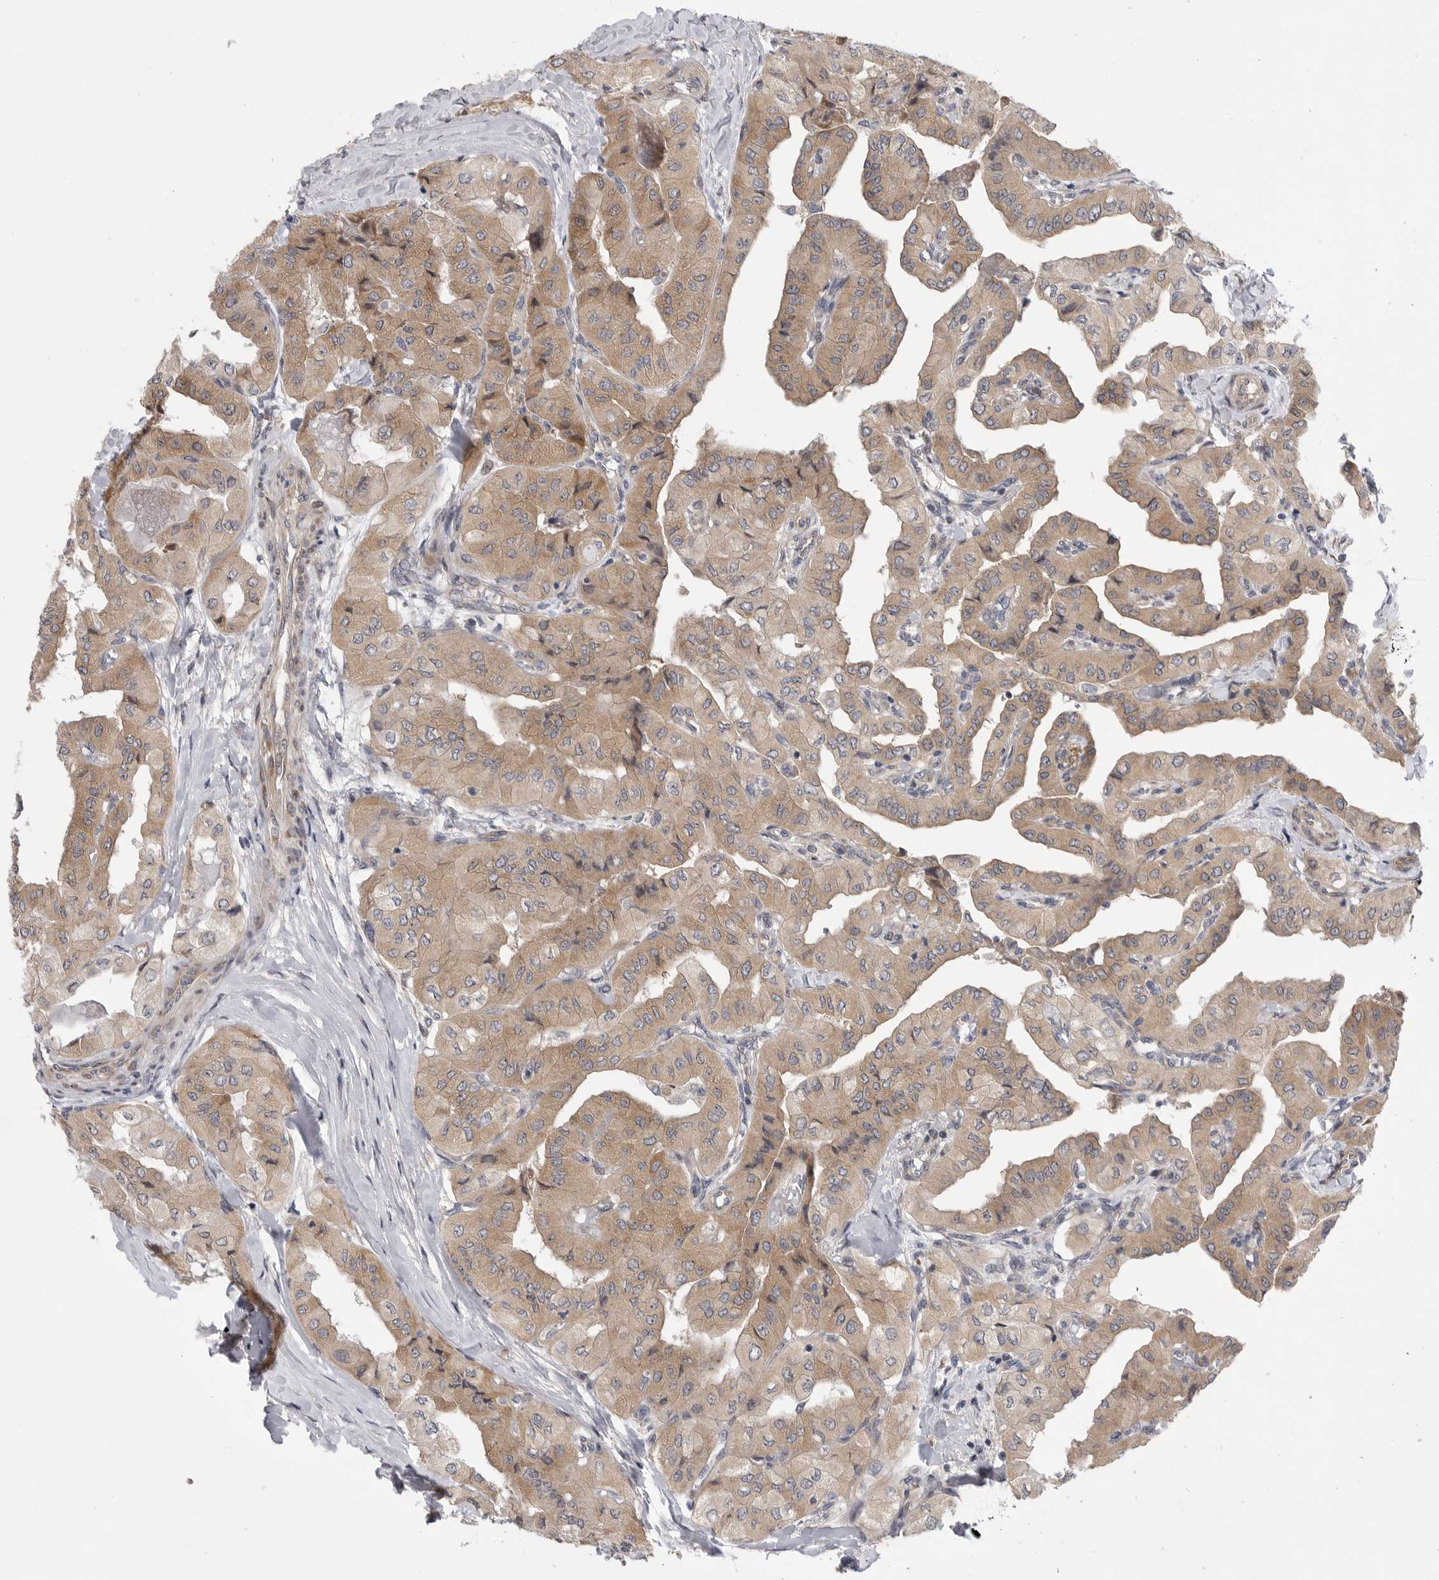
{"staining": {"intensity": "moderate", "quantity": ">75%", "location": "cytoplasmic/membranous"}, "tissue": "thyroid cancer", "cell_type": "Tumor cells", "image_type": "cancer", "snomed": [{"axis": "morphology", "description": "Papillary adenocarcinoma, NOS"}, {"axis": "topography", "description": "Thyroid gland"}], "caption": "Thyroid cancer (papillary adenocarcinoma) stained with a protein marker demonstrates moderate staining in tumor cells.", "gene": "FBXO43", "patient": {"sex": "female", "age": 59}}